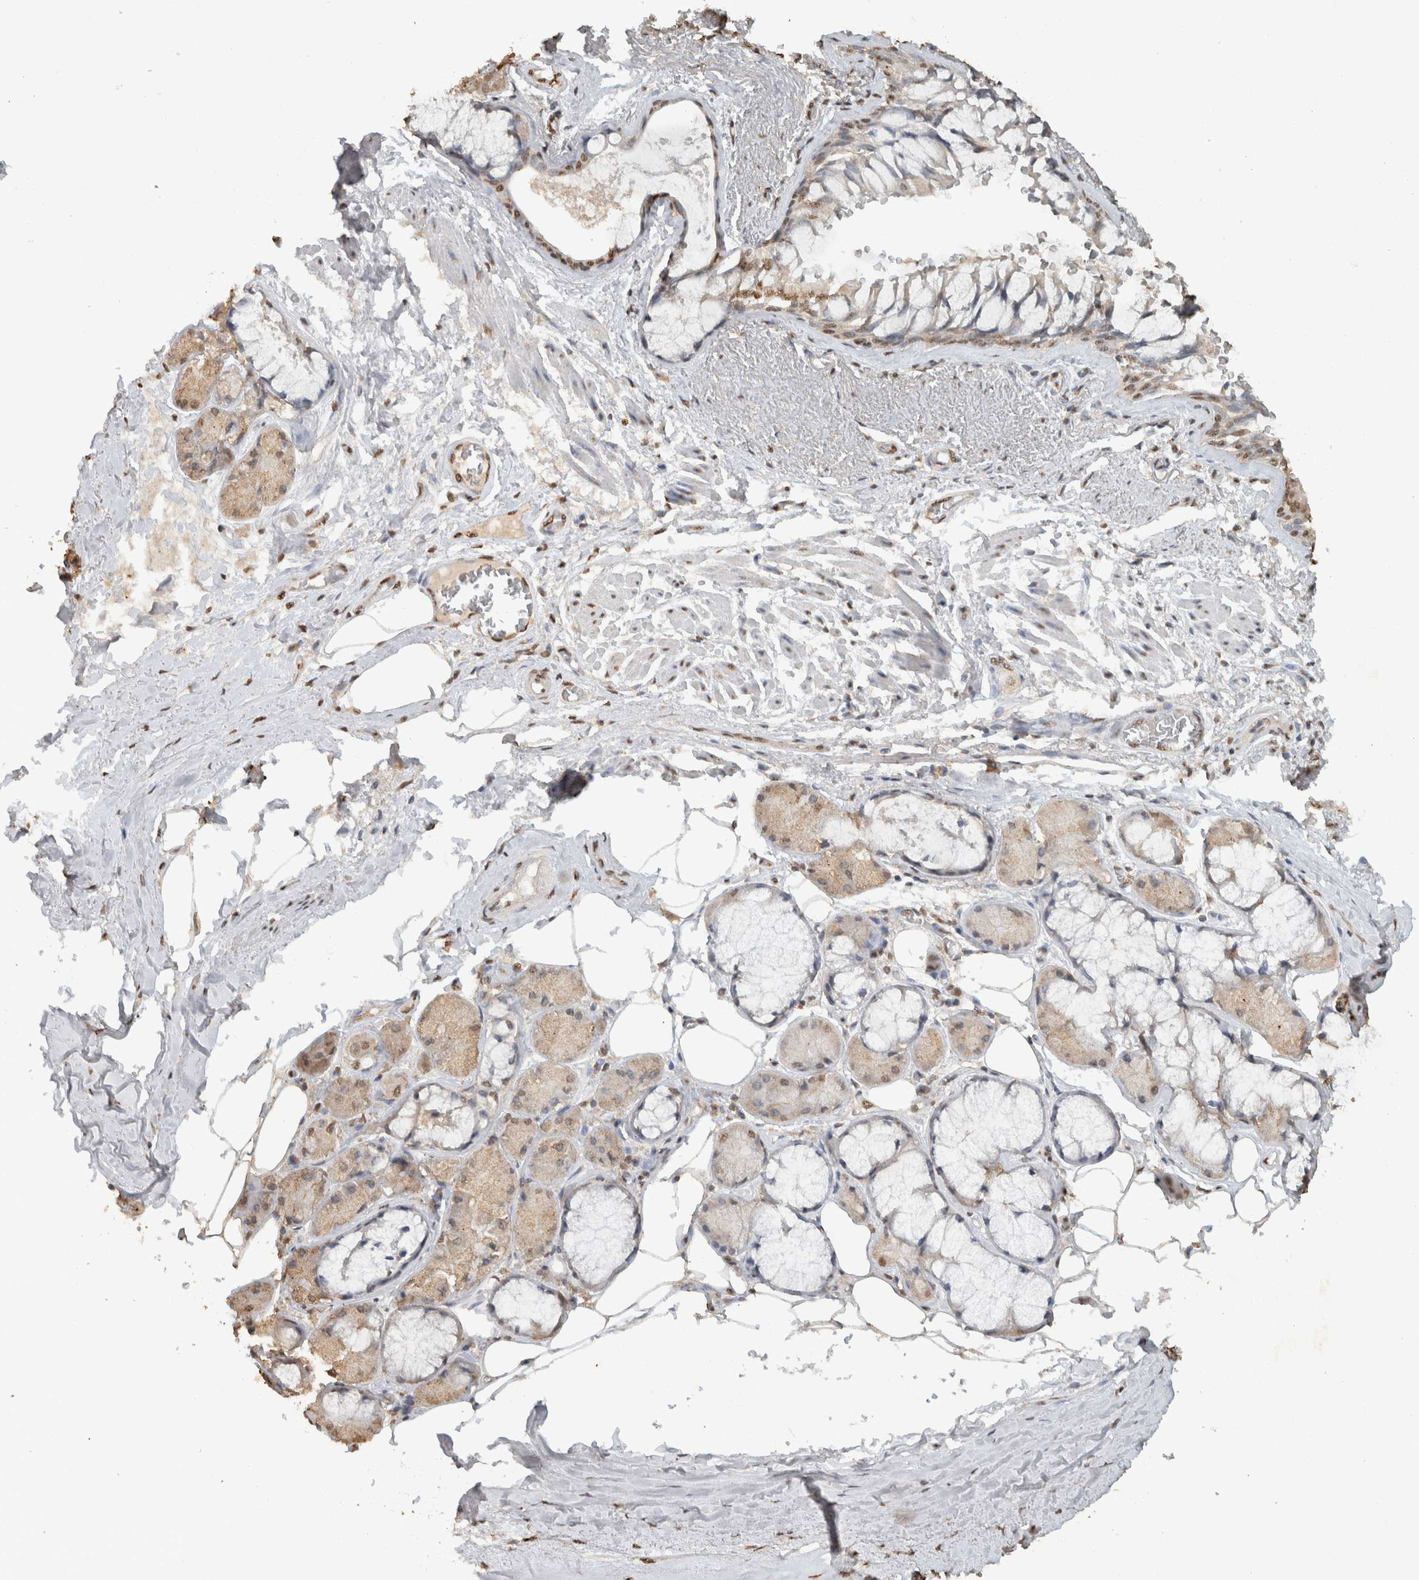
{"staining": {"intensity": "moderate", "quantity": "25%-75%", "location": "nuclear"}, "tissue": "bronchus", "cell_type": "Respiratory epithelial cells", "image_type": "normal", "snomed": [{"axis": "morphology", "description": "Normal tissue, NOS"}, {"axis": "topography", "description": "Bronchus"}], "caption": "DAB immunohistochemical staining of unremarkable bronchus shows moderate nuclear protein expression in about 25%-75% of respiratory epithelial cells.", "gene": "HAND2", "patient": {"sex": "male", "age": 66}}